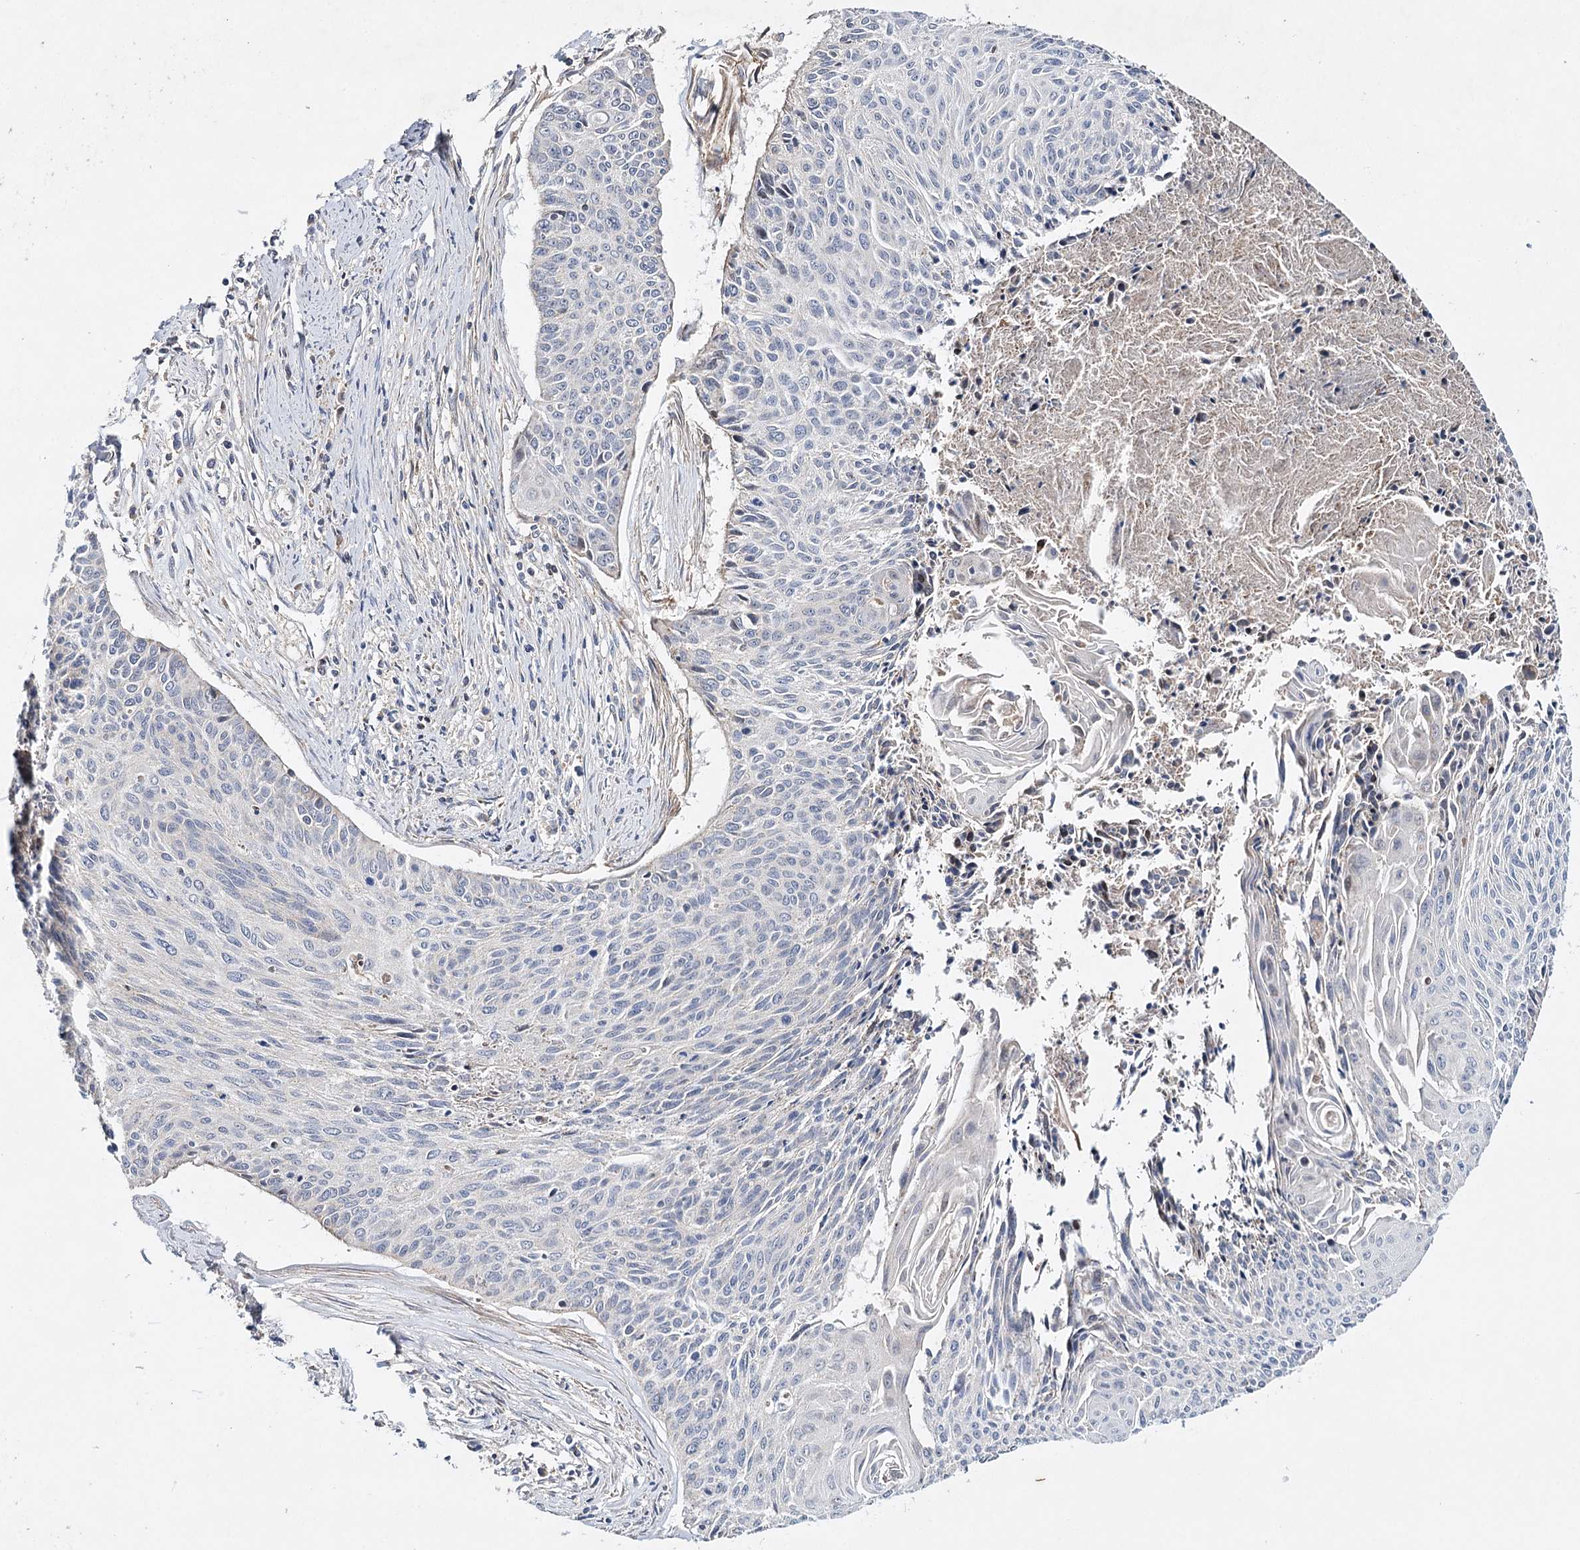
{"staining": {"intensity": "negative", "quantity": "none", "location": "none"}, "tissue": "cervical cancer", "cell_type": "Tumor cells", "image_type": "cancer", "snomed": [{"axis": "morphology", "description": "Squamous cell carcinoma, NOS"}, {"axis": "topography", "description": "Cervix"}], "caption": "Immunohistochemistry (IHC) micrograph of neoplastic tissue: squamous cell carcinoma (cervical) stained with DAB (3,3'-diaminobenzidine) exhibits no significant protein positivity in tumor cells.", "gene": "CFAP46", "patient": {"sex": "female", "age": 55}}